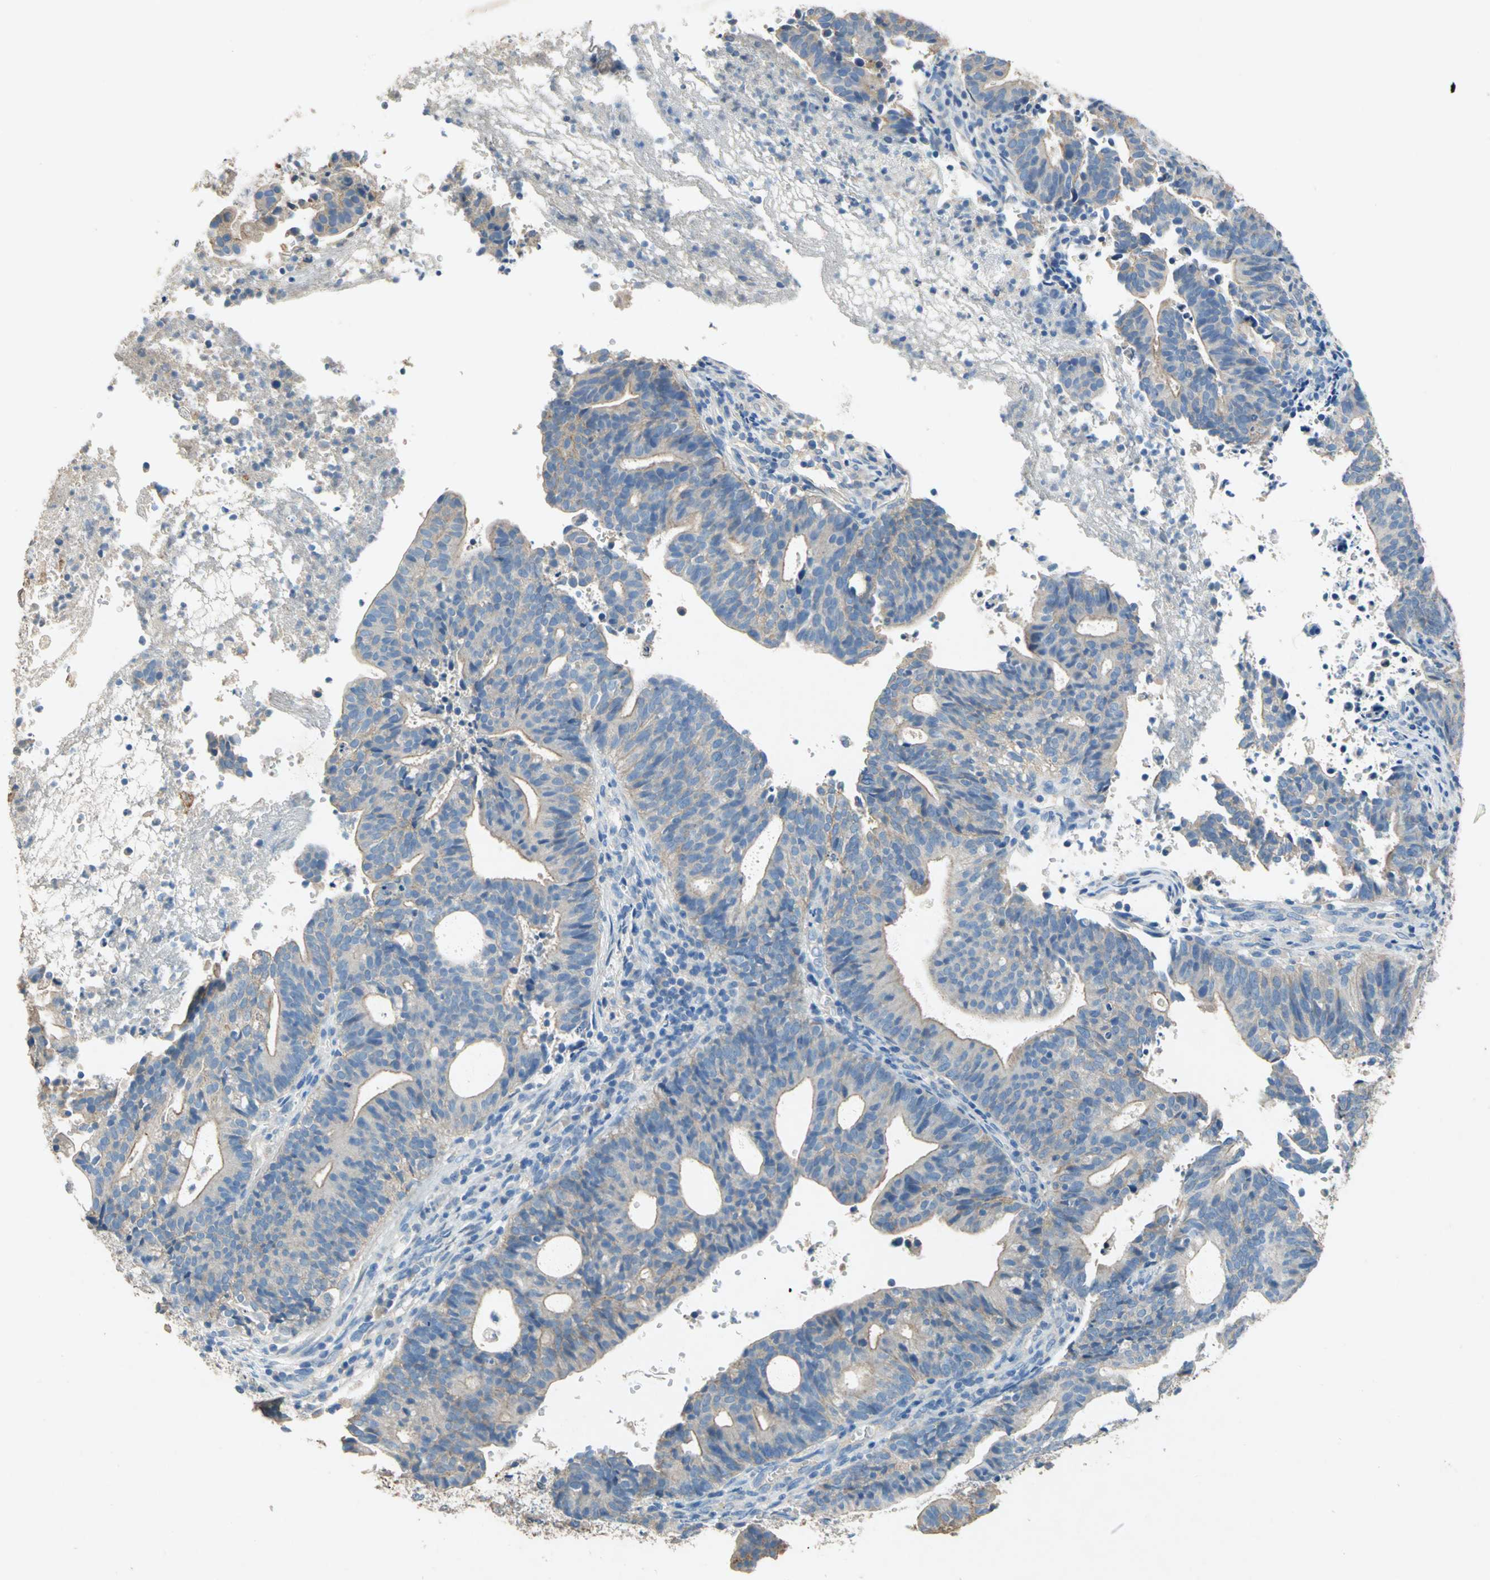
{"staining": {"intensity": "moderate", "quantity": ">75%", "location": "cytoplasmic/membranous"}, "tissue": "endometrial cancer", "cell_type": "Tumor cells", "image_type": "cancer", "snomed": [{"axis": "morphology", "description": "Adenocarcinoma, NOS"}, {"axis": "topography", "description": "Uterus"}], "caption": "Adenocarcinoma (endometrial) stained with immunohistochemistry demonstrates moderate cytoplasmic/membranous staining in approximately >75% of tumor cells.", "gene": "ADAMTS5", "patient": {"sex": "female", "age": 83}}